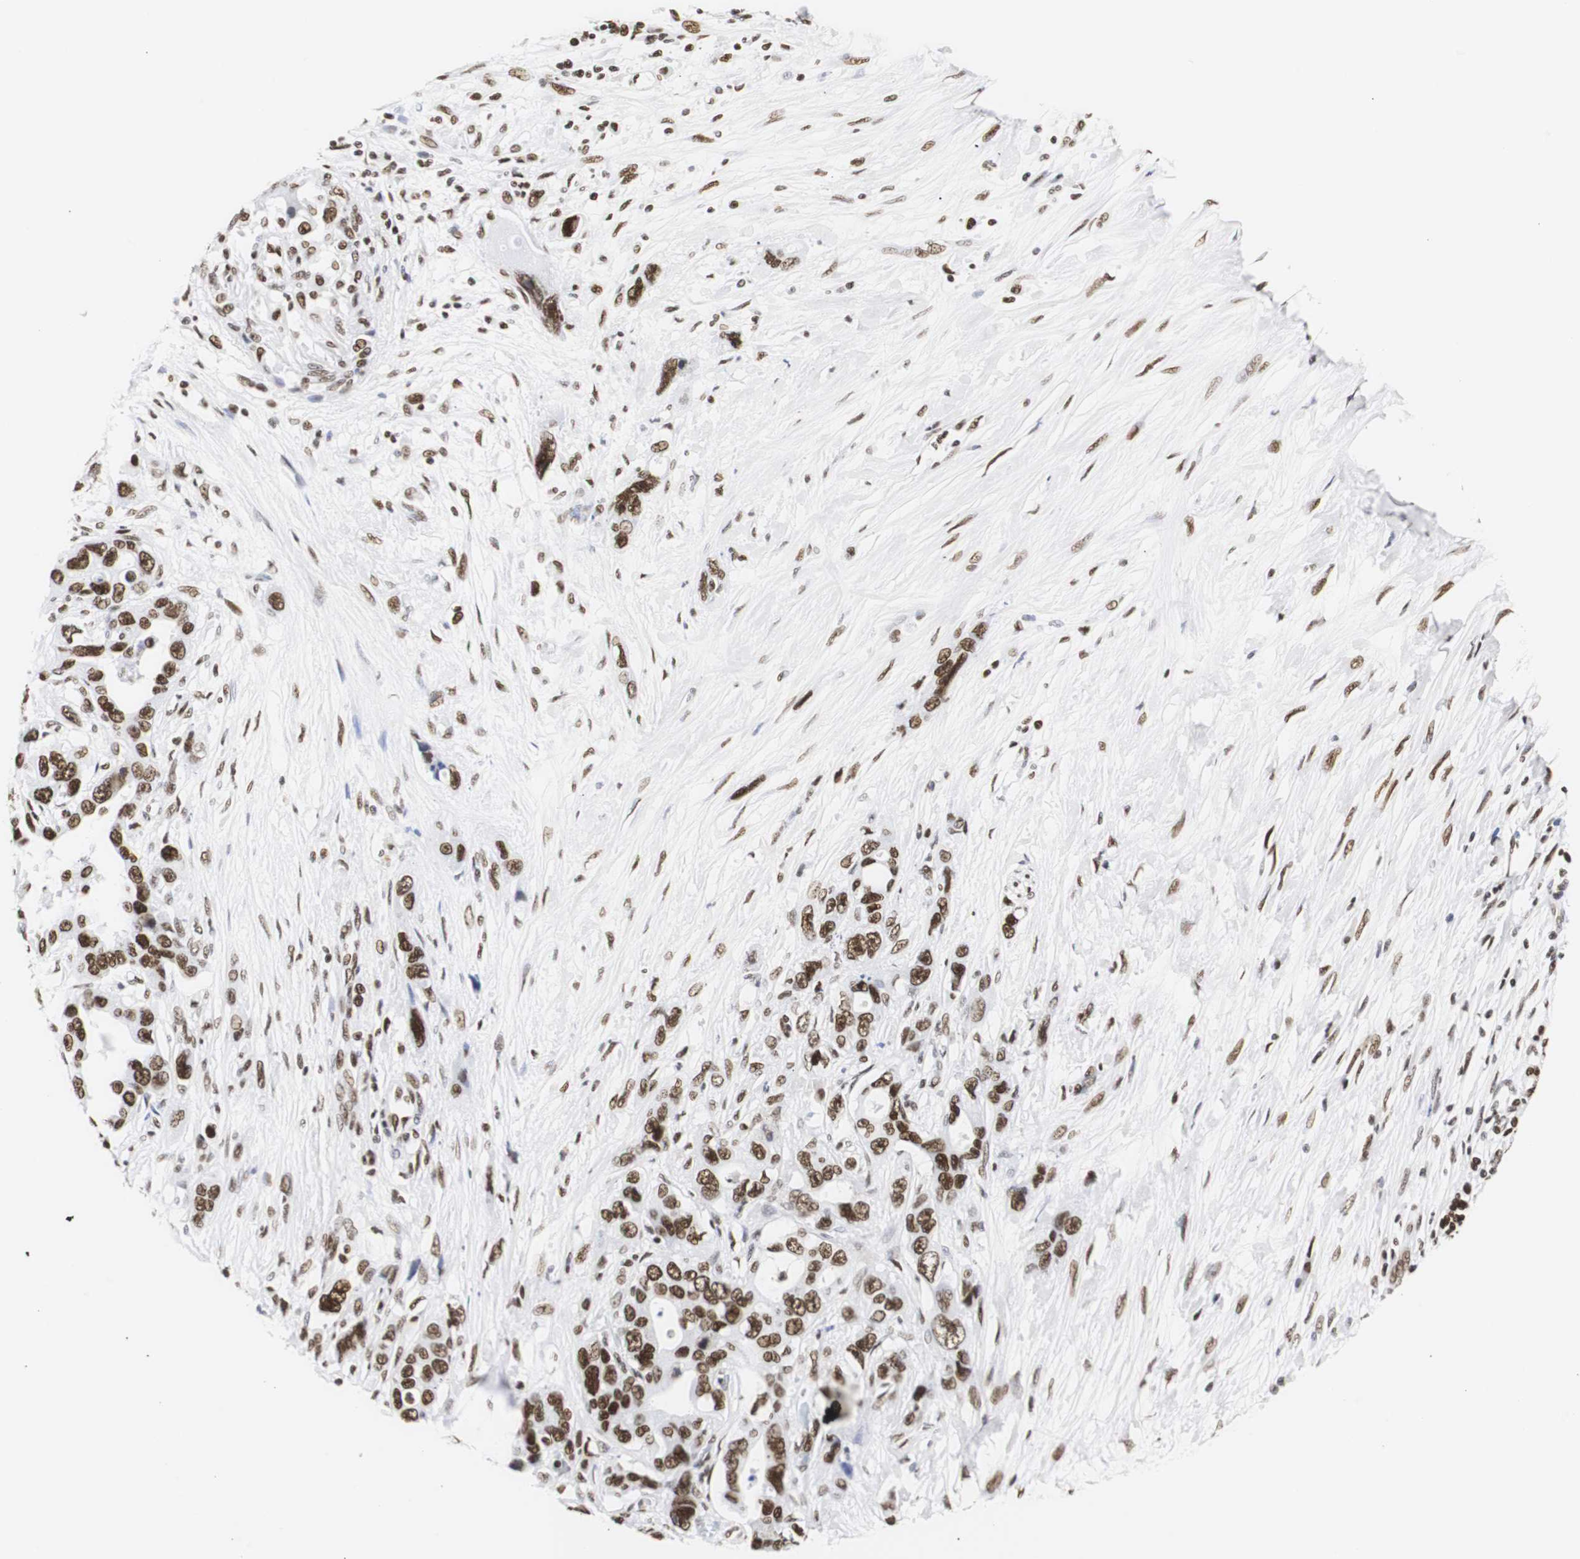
{"staining": {"intensity": "strong", "quantity": ">75%", "location": "nuclear"}, "tissue": "pancreatic cancer", "cell_type": "Tumor cells", "image_type": "cancer", "snomed": [{"axis": "morphology", "description": "Adenocarcinoma, NOS"}, {"axis": "topography", "description": "Pancreas"}], "caption": "A high-resolution image shows IHC staining of pancreatic cancer (adenocarcinoma), which exhibits strong nuclear staining in approximately >75% of tumor cells.", "gene": "HNRNPH2", "patient": {"sex": "male", "age": 46}}